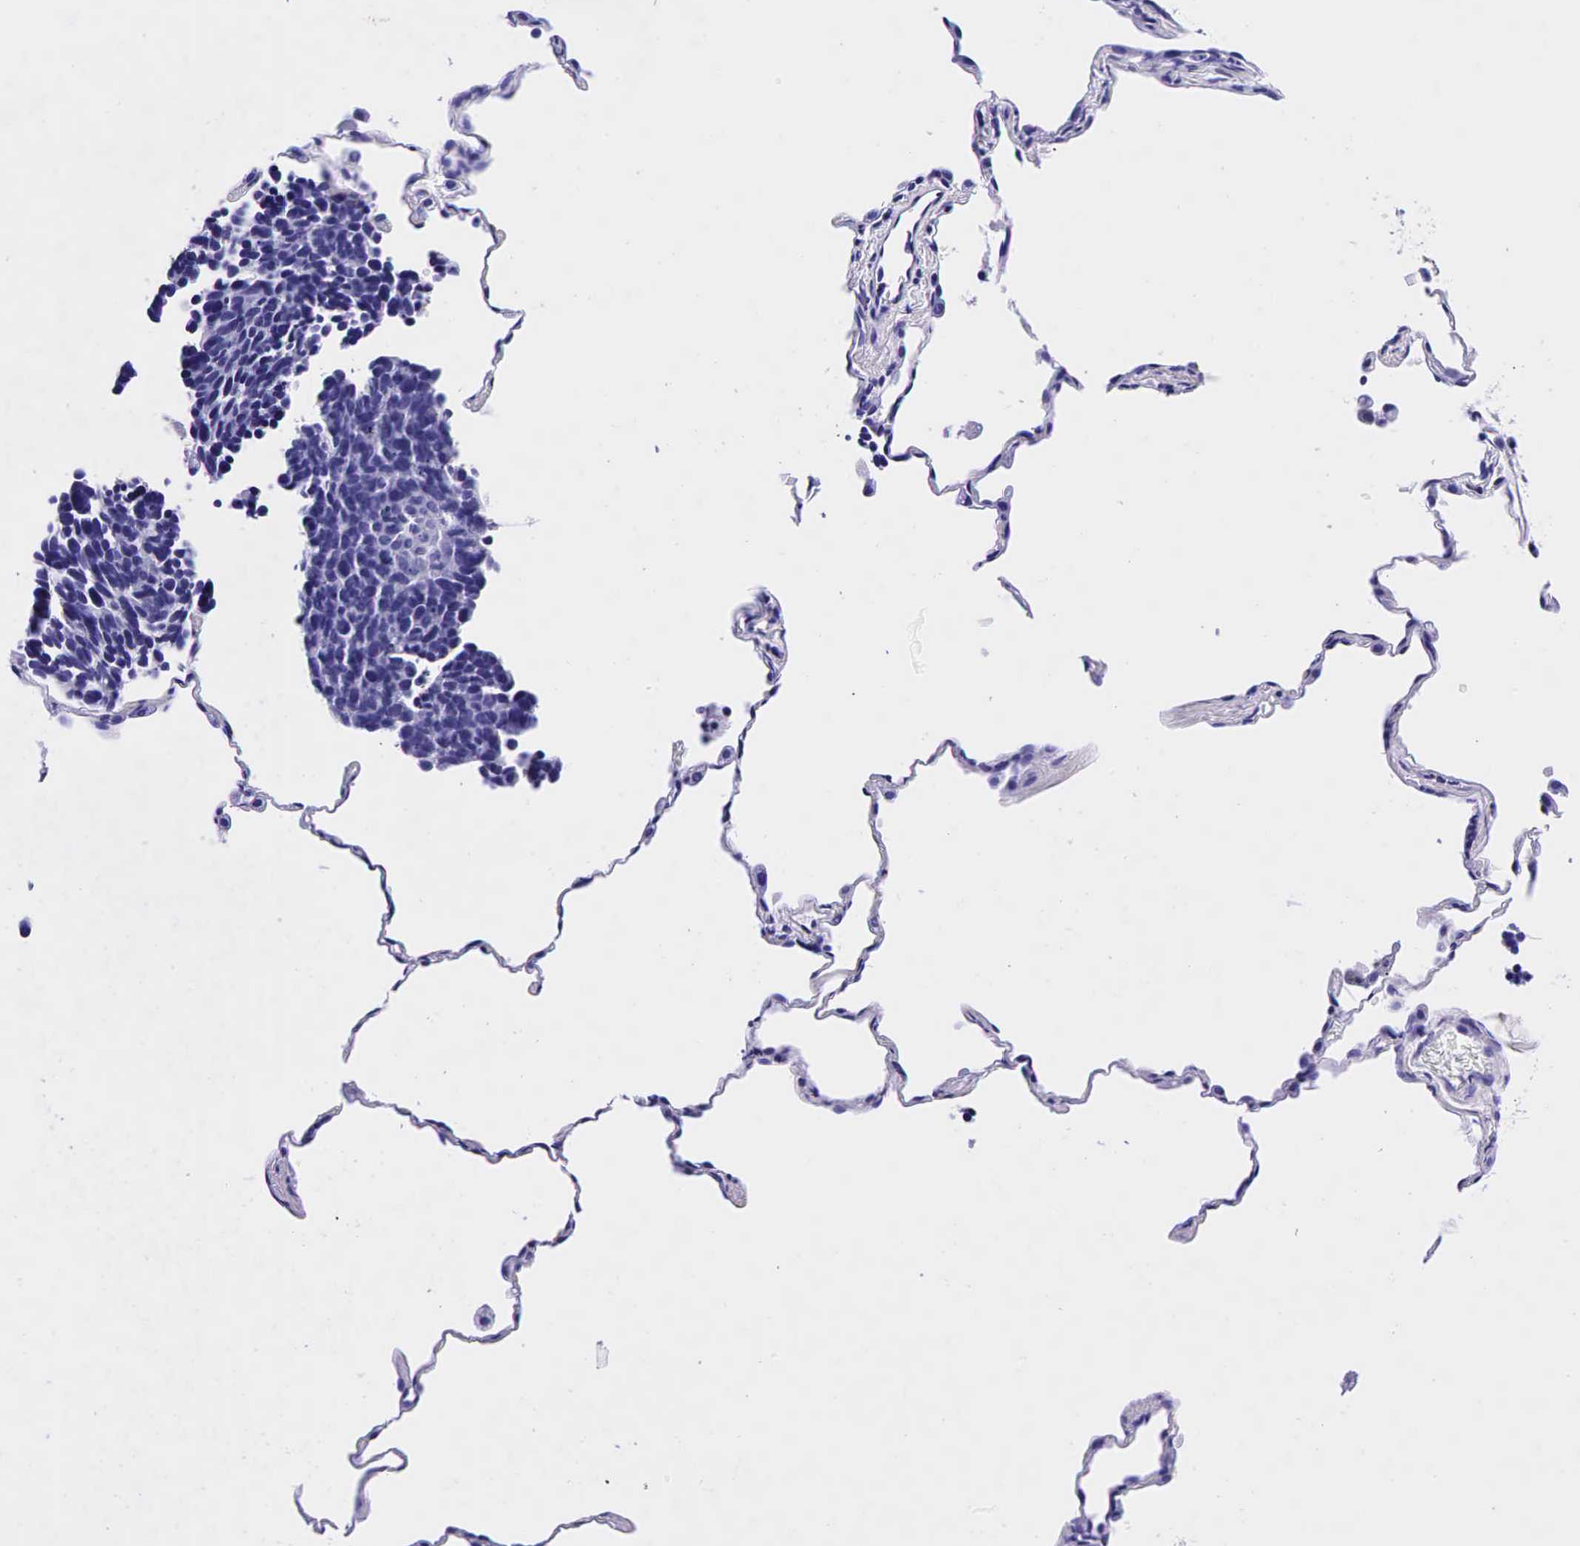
{"staining": {"intensity": "negative", "quantity": "none", "location": "none"}, "tissue": "lung cancer", "cell_type": "Tumor cells", "image_type": "cancer", "snomed": [{"axis": "morphology", "description": "Neoplasm, malignant, NOS"}, {"axis": "topography", "description": "Lung"}], "caption": "Immunohistochemical staining of lung cancer (malignant neoplasm) reveals no significant staining in tumor cells.", "gene": "GAST", "patient": {"sex": "female", "age": 75}}